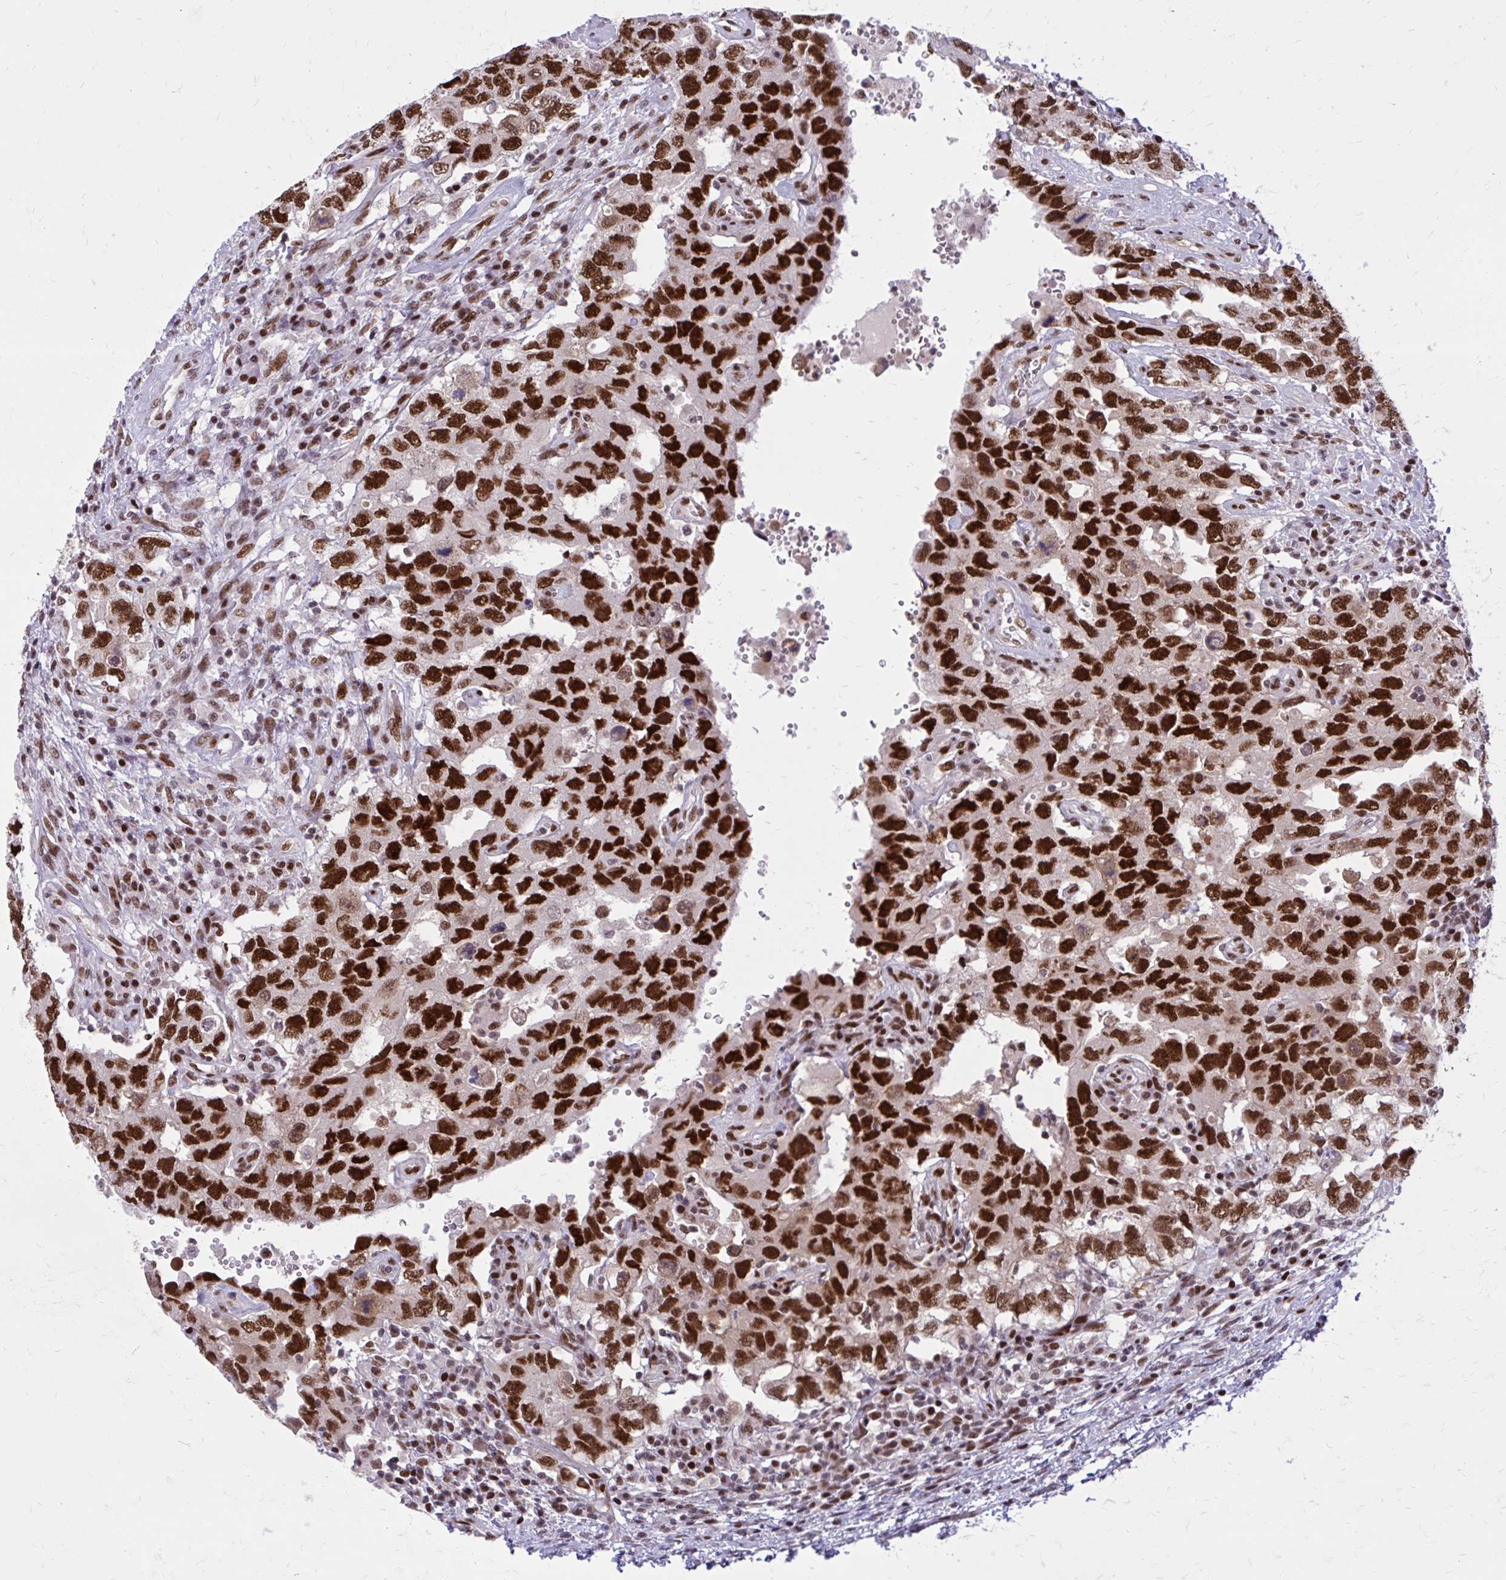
{"staining": {"intensity": "strong", "quantity": ">75%", "location": "nuclear"}, "tissue": "testis cancer", "cell_type": "Tumor cells", "image_type": "cancer", "snomed": [{"axis": "morphology", "description": "Carcinoma, Embryonal, NOS"}, {"axis": "topography", "description": "Testis"}], "caption": "Immunohistochemistry of human testis cancer (embryonal carcinoma) demonstrates high levels of strong nuclear staining in approximately >75% of tumor cells.", "gene": "PSME4", "patient": {"sex": "male", "age": 26}}